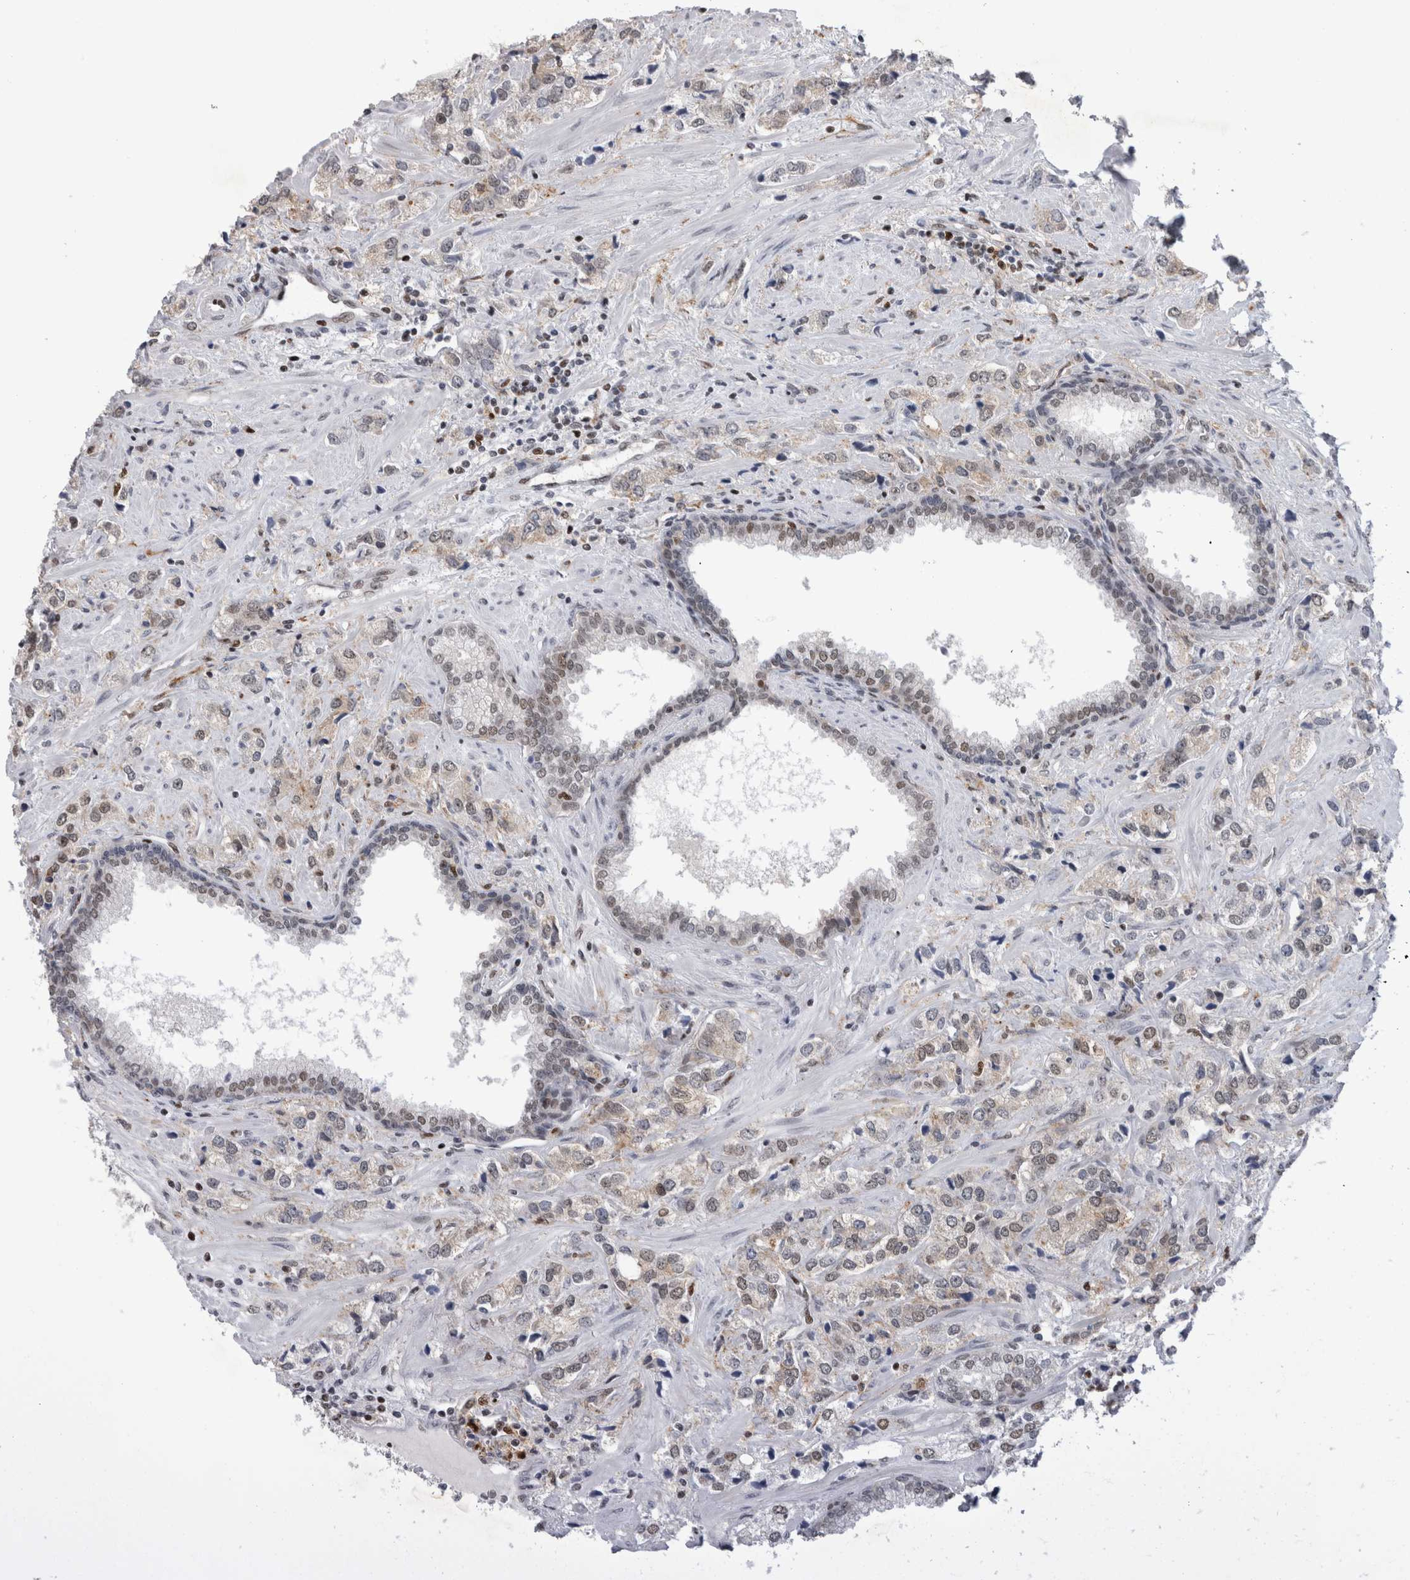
{"staining": {"intensity": "weak", "quantity": "25%-75%", "location": "cytoplasmic/membranous,nuclear"}, "tissue": "prostate cancer", "cell_type": "Tumor cells", "image_type": "cancer", "snomed": [{"axis": "morphology", "description": "Adenocarcinoma, High grade"}, {"axis": "topography", "description": "Prostate"}], "caption": "Protein staining exhibits weak cytoplasmic/membranous and nuclear staining in approximately 25%-75% of tumor cells in prostate cancer. The staining was performed using DAB (3,3'-diaminobenzidine), with brown indicating positive protein expression. Nuclei are stained blue with hematoxylin.", "gene": "SRARP", "patient": {"sex": "male", "age": 66}}